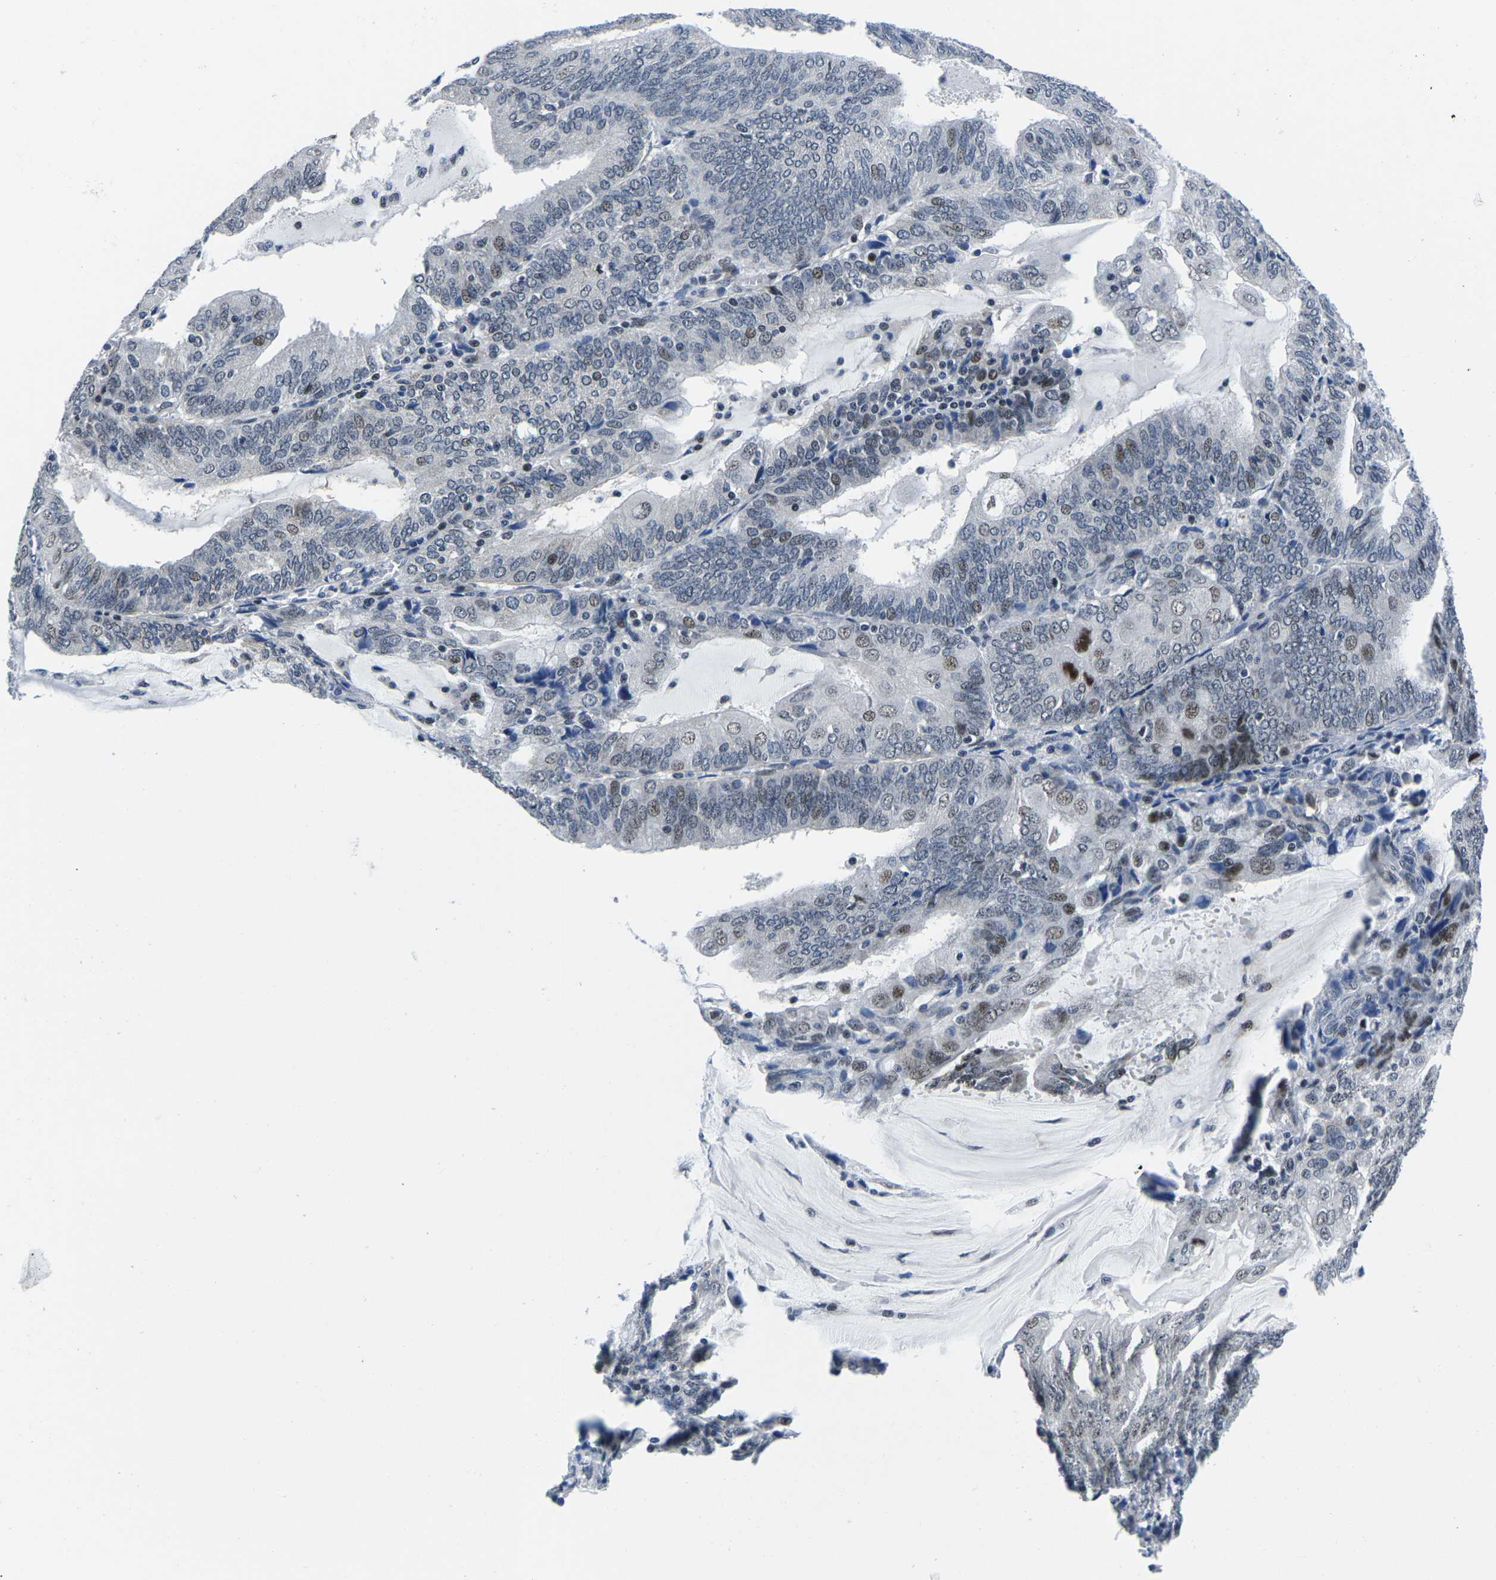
{"staining": {"intensity": "moderate", "quantity": "<25%", "location": "nuclear"}, "tissue": "endometrial cancer", "cell_type": "Tumor cells", "image_type": "cancer", "snomed": [{"axis": "morphology", "description": "Adenocarcinoma, NOS"}, {"axis": "topography", "description": "Endometrium"}], "caption": "Moderate nuclear staining for a protein is seen in about <25% of tumor cells of endometrial cancer (adenocarcinoma) using immunohistochemistry (IHC).", "gene": "CDC73", "patient": {"sex": "female", "age": 81}}